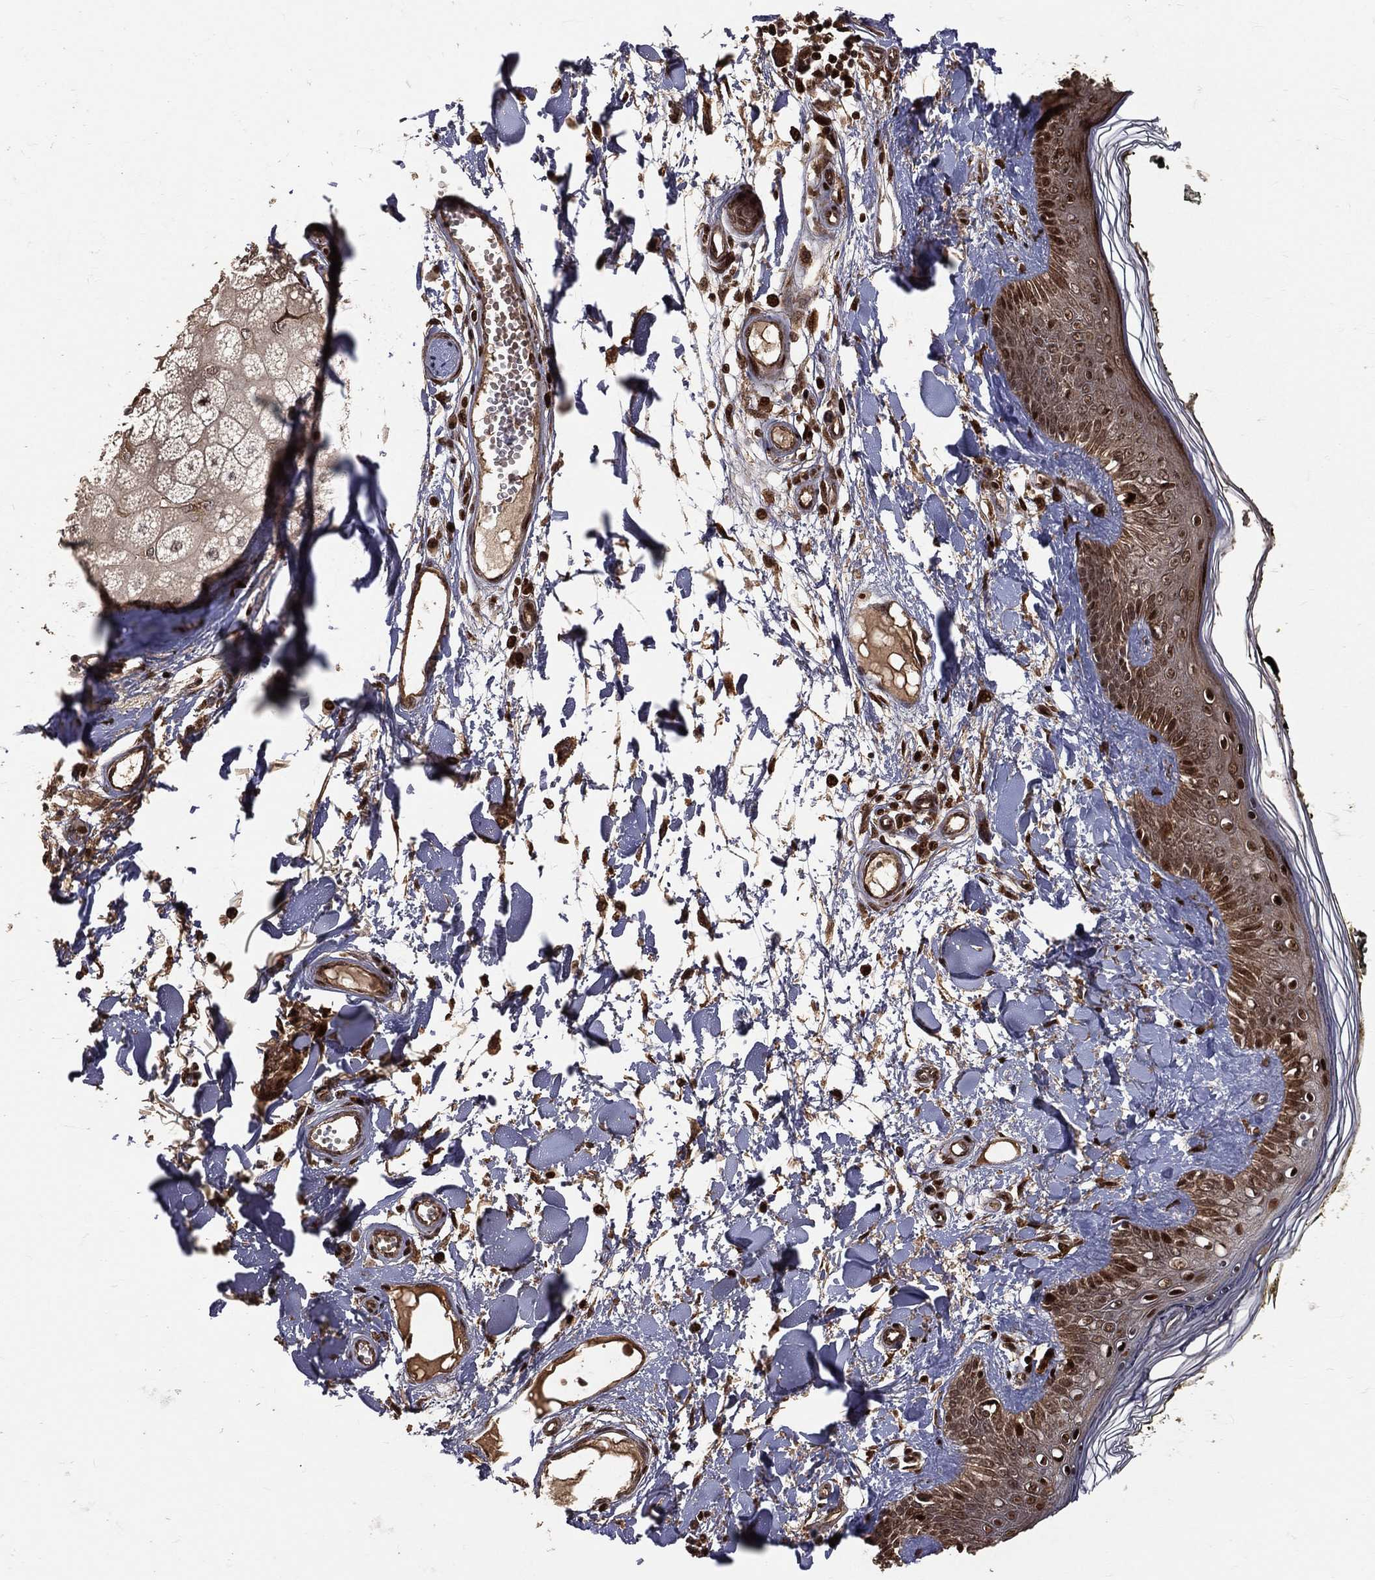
{"staining": {"intensity": "strong", "quantity": ">75%", "location": "nuclear"}, "tissue": "skin", "cell_type": "Fibroblasts", "image_type": "normal", "snomed": [{"axis": "morphology", "description": "Normal tissue, NOS"}, {"axis": "topography", "description": "Skin"}], "caption": "Unremarkable skin was stained to show a protein in brown. There is high levels of strong nuclear expression in approximately >75% of fibroblasts. The staining was performed using DAB to visualize the protein expression in brown, while the nuclei were stained in blue with hematoxylin (Magnification: 20x).", "gene": "MAPK1", "patient": {"sex": "male", "age": 76}}